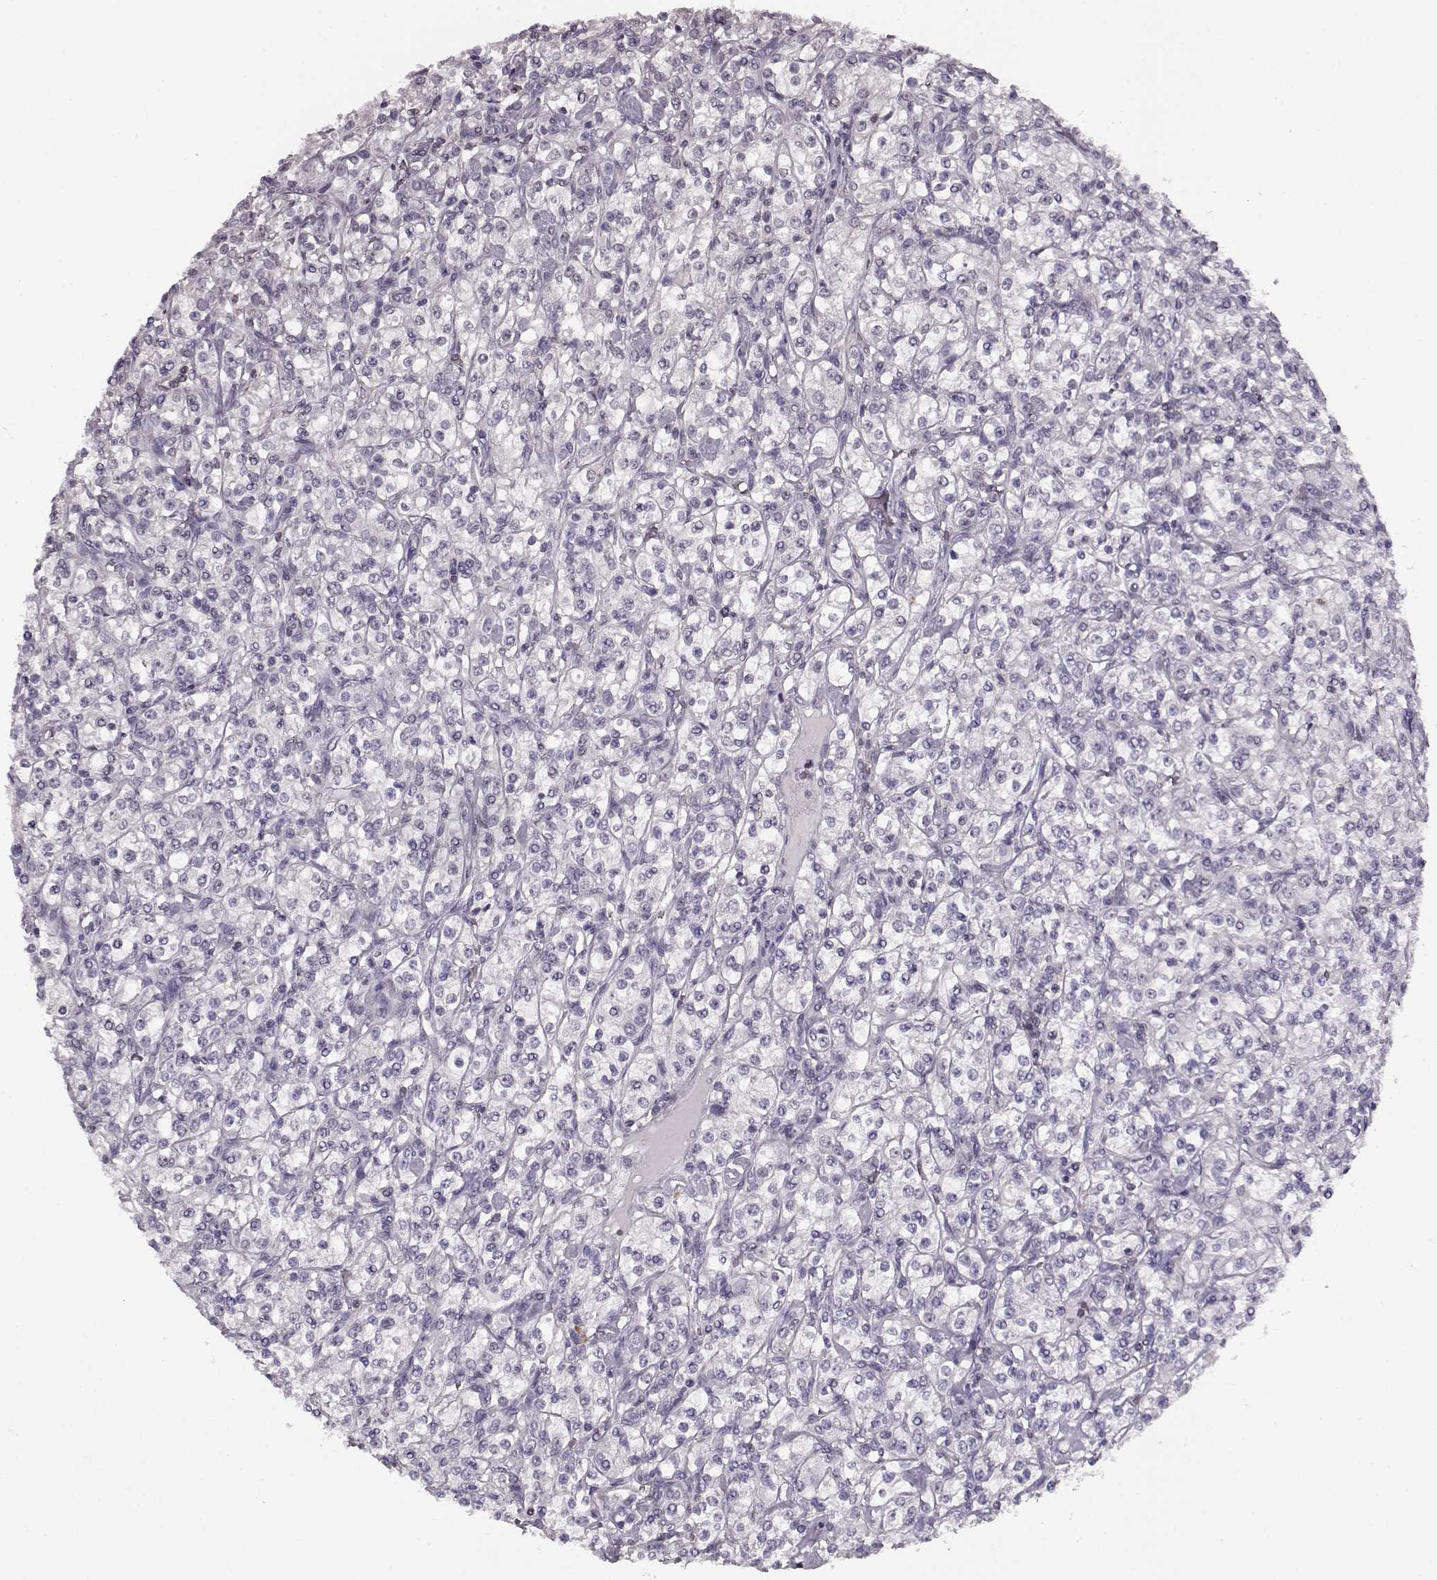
{"staining": {"intensity": "negative", "quantity": "none", "location": "none"}, "tissue": "renal cancer", "cell_type": "Tumor cells", "image_type": "cancer", "snomed": [{"axis": "morphology", "description": "Adenocarcinoma, NOS"}, {"axis": "topography", "description": "Kidney"}], "caption": "Renal cancer was stained to show a protein in brown. There is no significant positivity in tumor cells.", "gene": "RP1L1", "patient": {"sex": "male", "age": 77}}